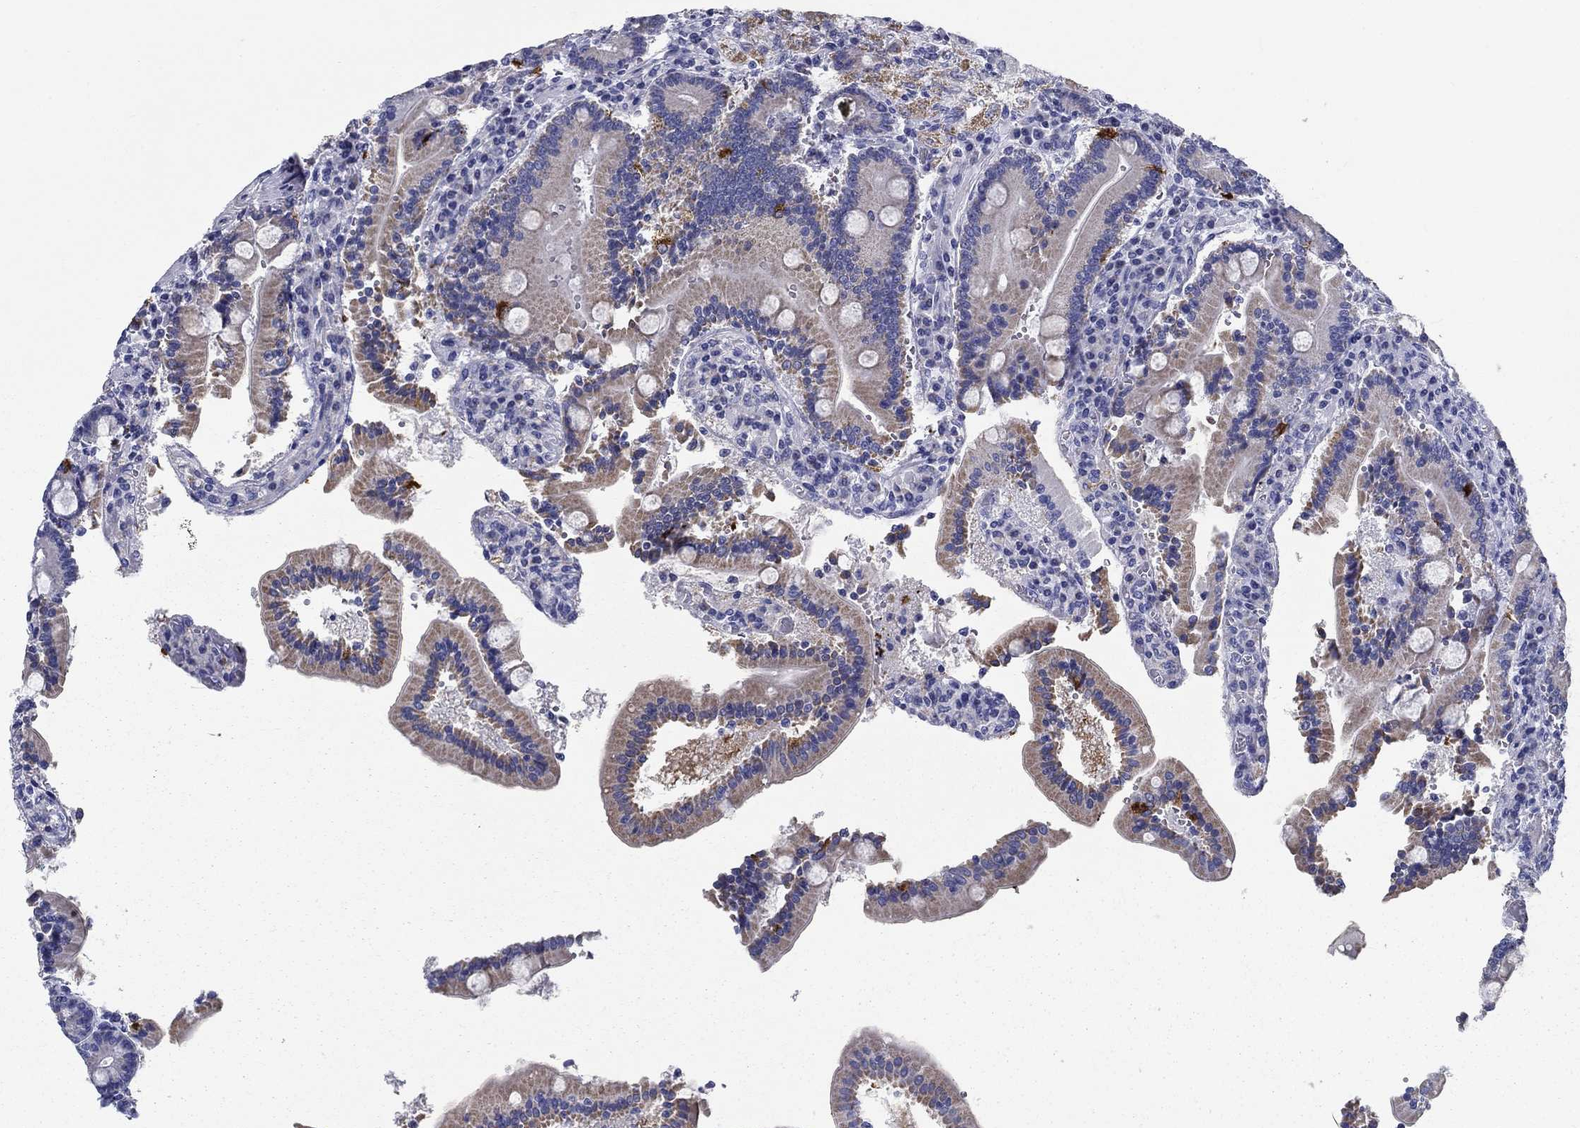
{"staining": {"intensity": "strong", "quantity": "<25%", "location": "cytoplasmic/membranous"}, "tissue": "duodenum", "cell_type": "Glandular cells", "image_type": "normal", "snomed": [{"axis": "morphology", "description": "Normal tissue, NOS"}, {"axis": "topography", "description": "Duodenum"}], "caption": "An immunohistochemistry photomicrograph of normal tissue is shown. Protein staining in brown labels strong cytoplasmic/membranous positivity in duodenum within glandular cells. (Brightfield microscopy of DAB IHC at high magnification).", "gene": "UPB1", "patient": {"sex": "female", "age": 62}}